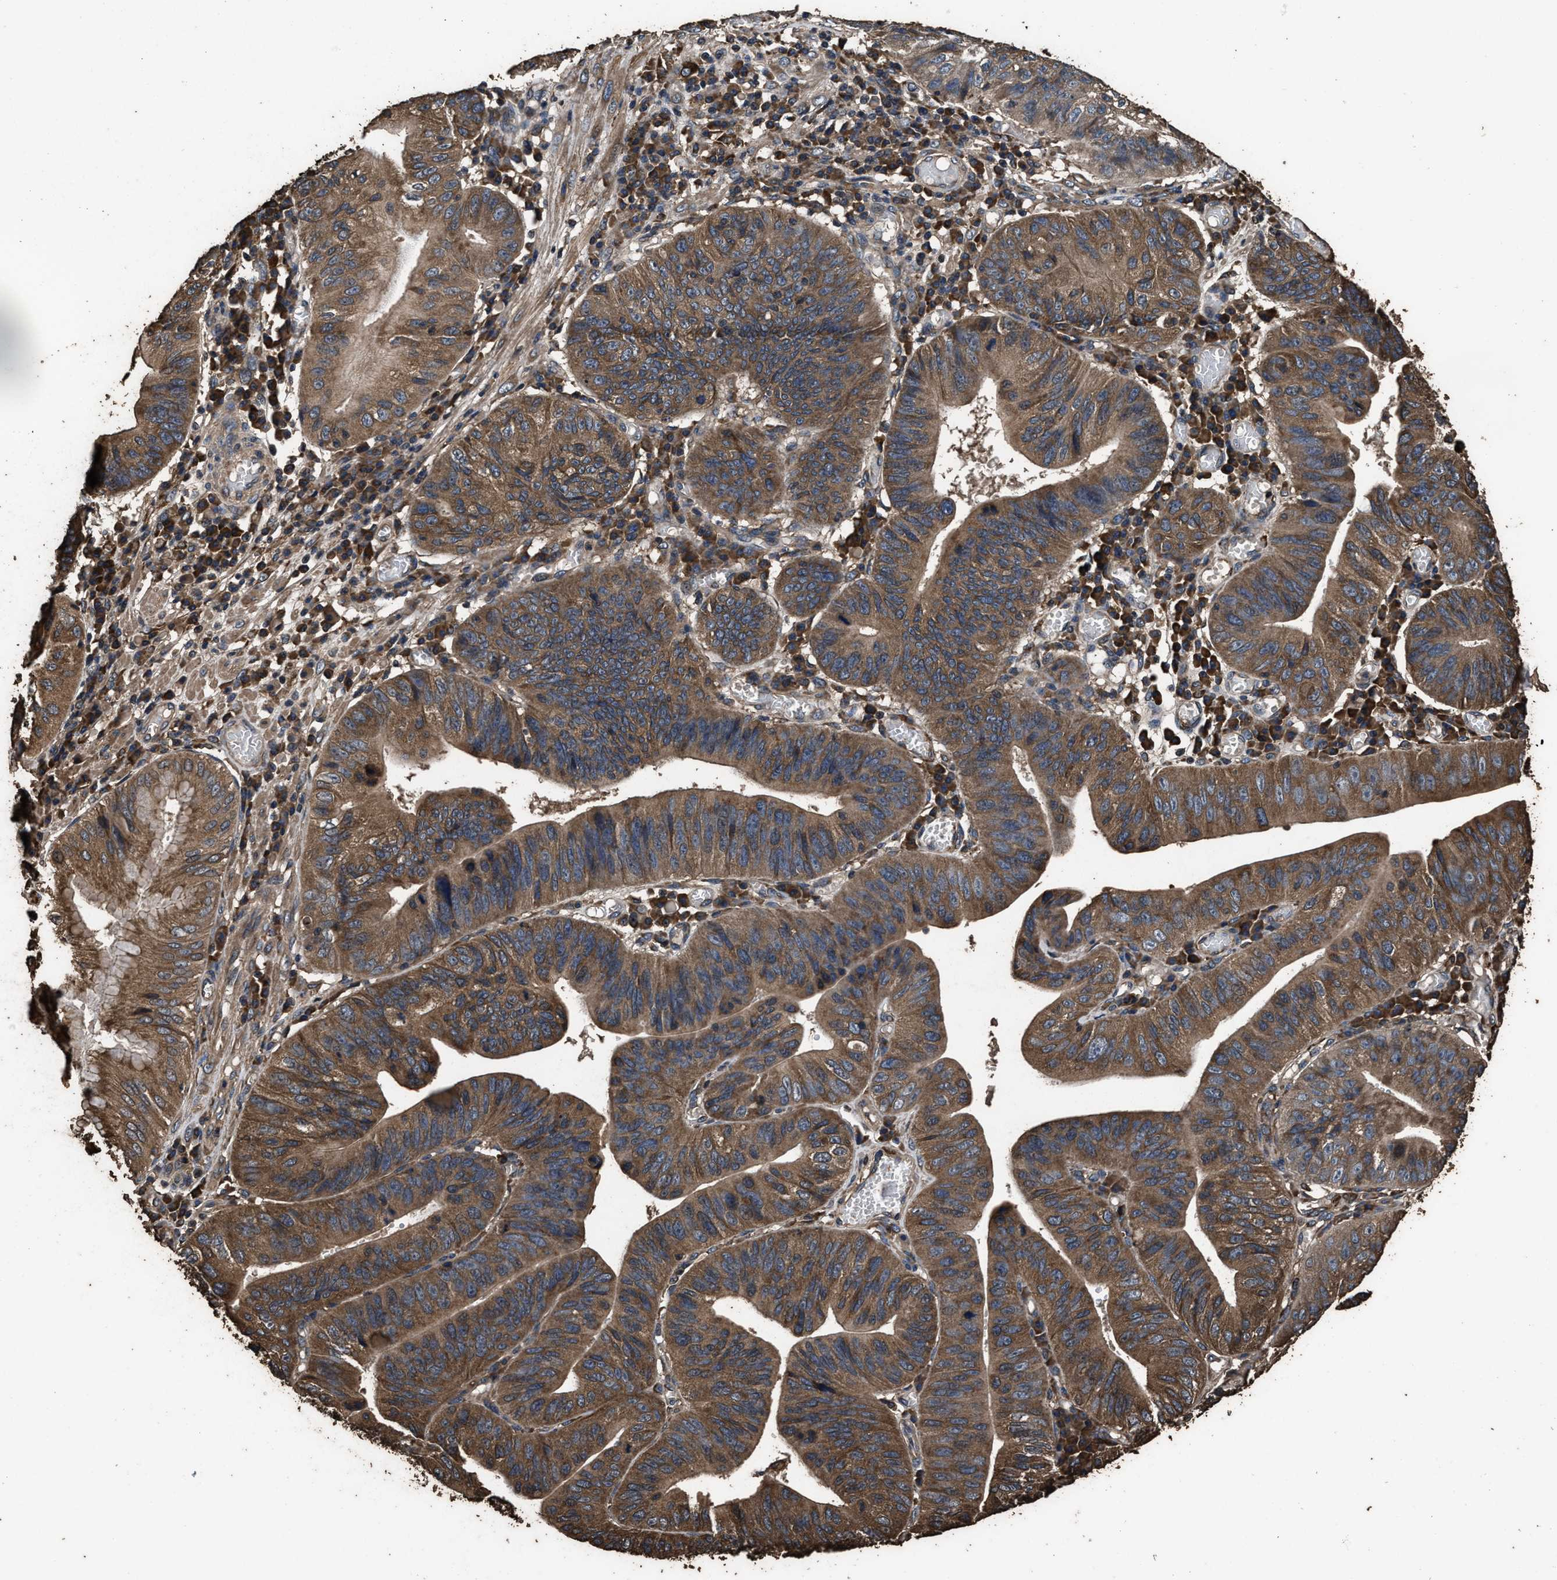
{"staining": {"intensity": "moderate", "quantity": ">75%", "location": "cytoplasmic/membranous"}, "tissue": "stomach cancer", "cell_type": "Tumor cells", "image_type": "cancer", "snomed": [{"axis": "morphology", "description": "Adenocarcinoma, NOS"}, {"axis": "topography", "description": "Stomach"}], "caption": "IHC micrograph of neoplastic tissue: adenocarcinoma (stomach) stained using immunohistochemistry exhibits medium levels of moderate protein expression localized specifically in the cytoplasmic/membranous of tumor cells, appearing as a cytoplasmic/membranous brown color.", "gene": "ZMYND19", "patient": {"sex": "male", "age": 59}}